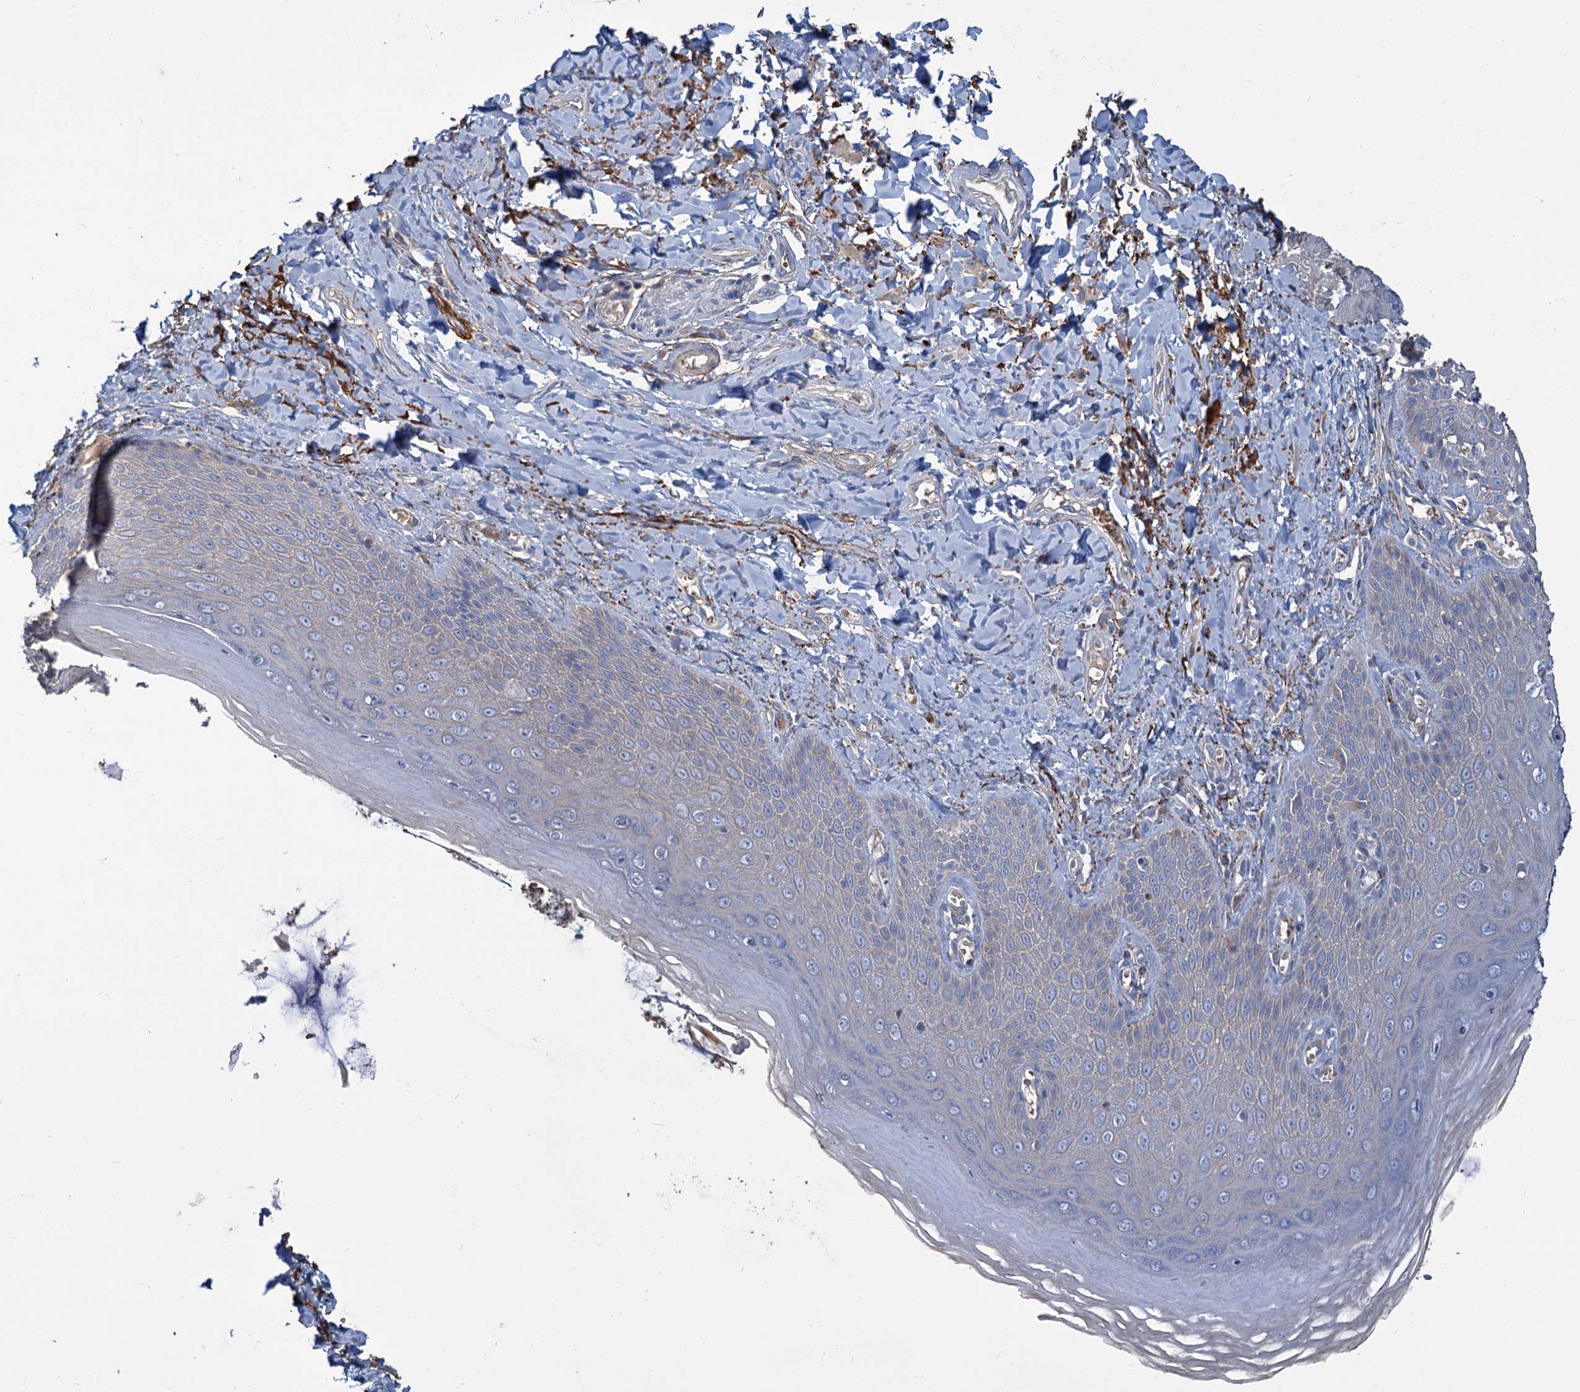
{"staining": {"intensity": "negative", "quantity": "none", "location": "none"}, "tissue": "skin", "cell_type": "Epidermal cells", "image_type": "normal", "snomed": [{"axis": "morphology", "description": "Normal tissue, NOS"}, {"axis": "topography", "description": "Anal"}], "caption": "A high-resolution photomicrograph shows immunohistochemistry (IHC) staining of normal skin, which shows no significant staining in epidermal cells. Brightfield microscopy of IHC stained with DAB (brown) and hematoxylin (blue), captured at high magnification.", "gene": "URAD", "patient": {"sex": "male", "age": 78}}